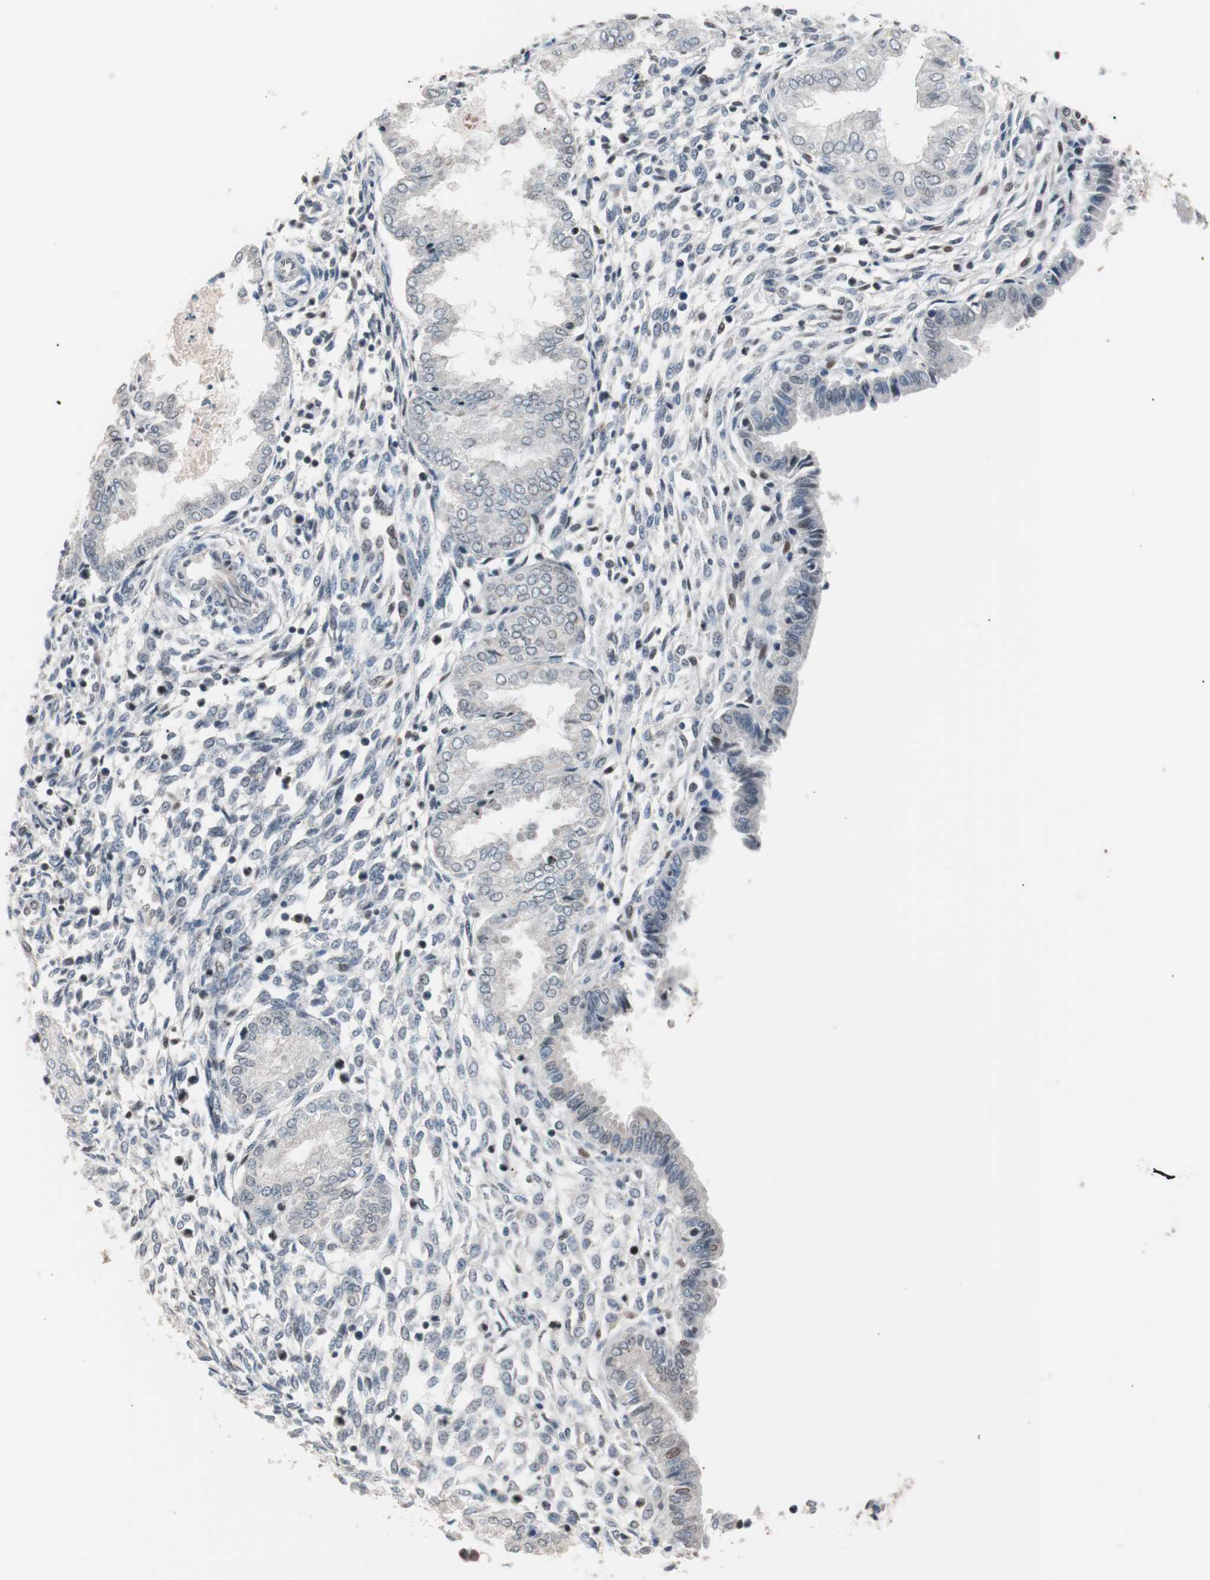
{"staining": {"intensity": "moderate", "quantity": "25%-75%", "location": "nuclear"}, "tissue": "endometrium", "cell_type": "Cells in endometrial stroma", "image_type": "normal", "snomed": [{"axis": "morphology", "description": "Normal tissue, NOS"}, {"axis": "topography", "description": "Endometrium"}], "caption": "Immunohistochemical staining of unremarkable human endometrium shows moderate nuclear protein positivity in about 25%-75% of cells in endometrial stroma. Using DAB (brown) and hematoxylin (blue) stains, captured at high magnification using brightfield microscopy.", "gene": "LIG3", "patient": {"sex": "female", "age": 33}}